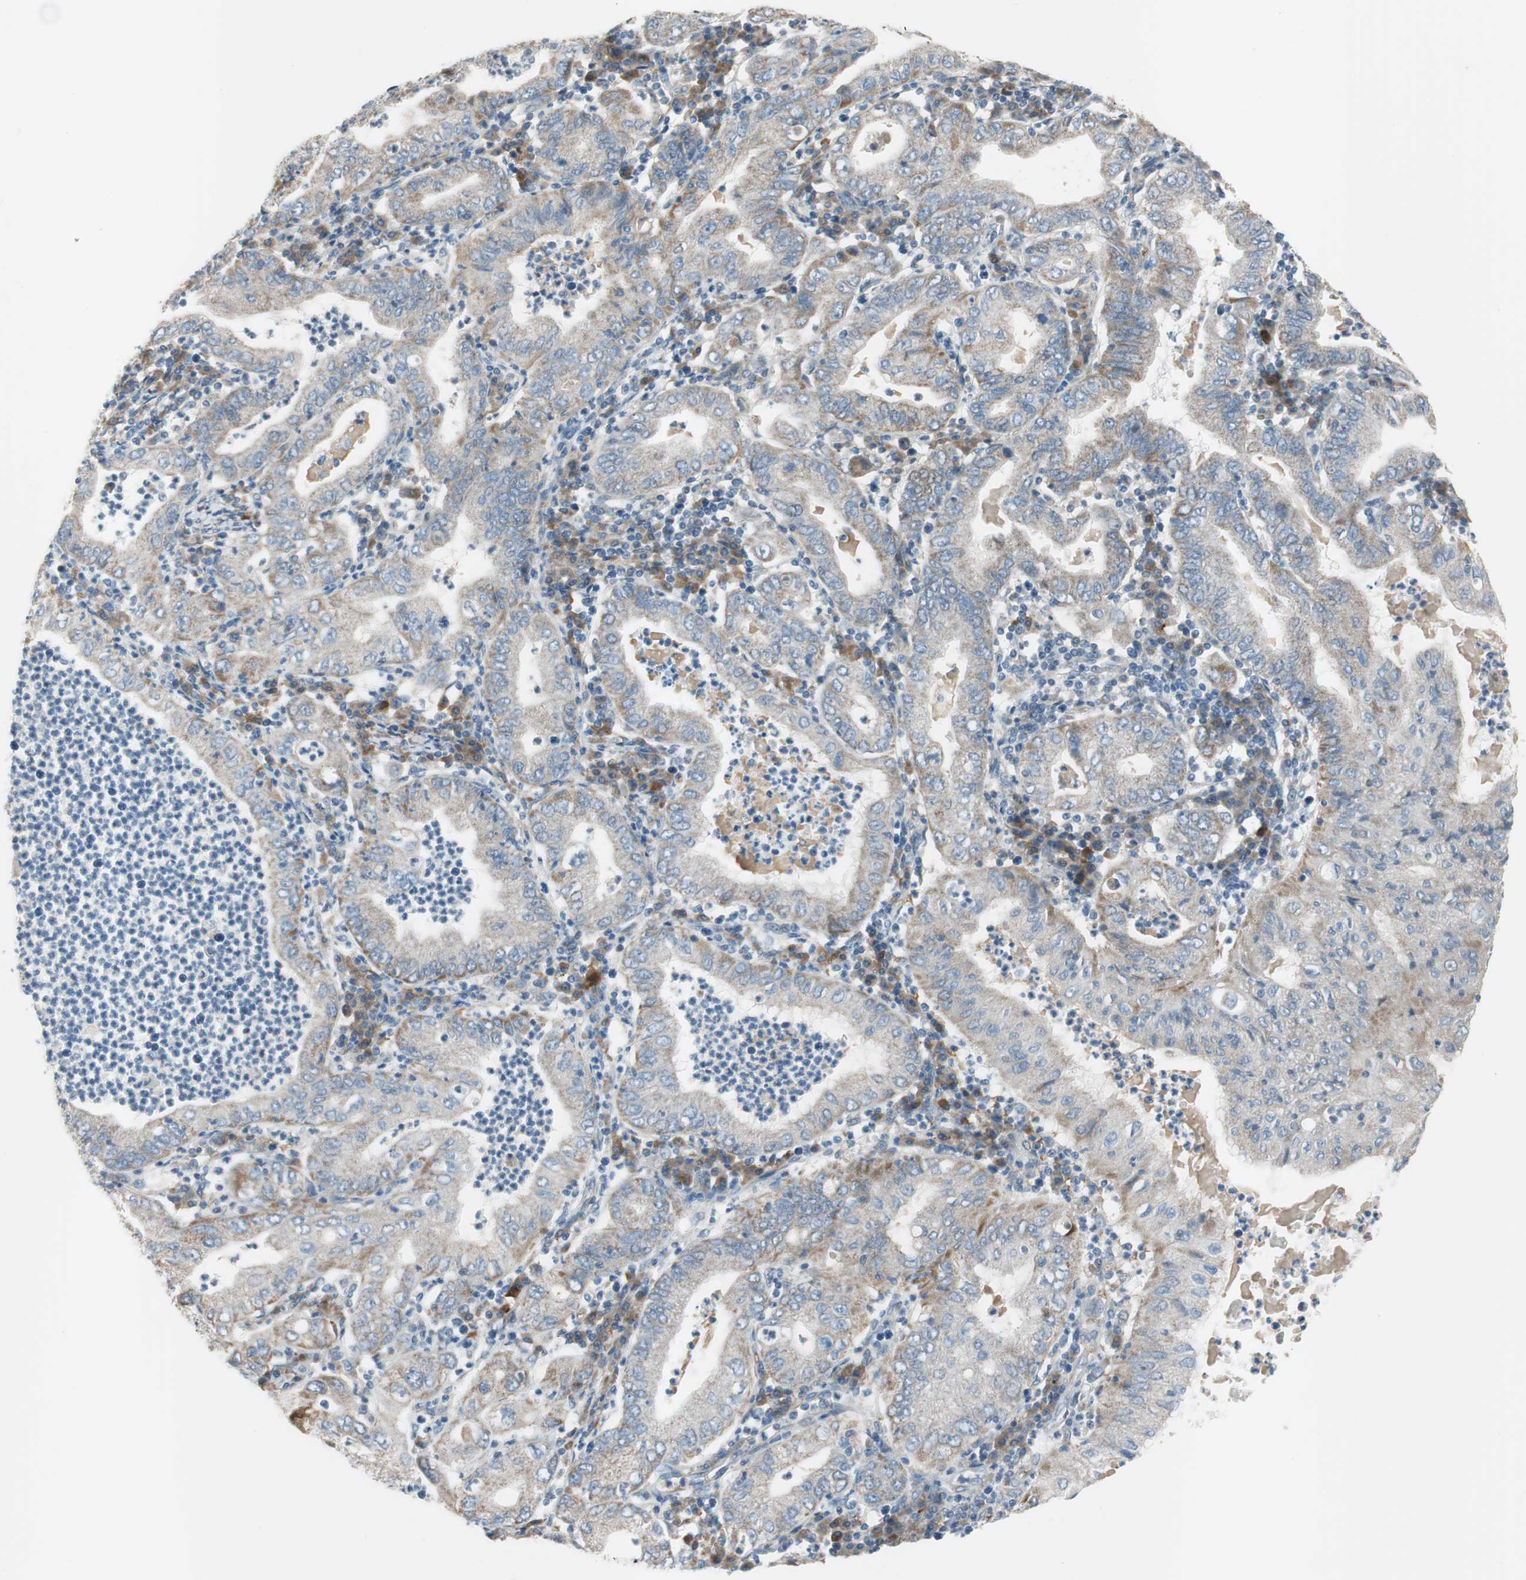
{"staining": {"intensity": "weak", "quantity": ">75%", "location": "cytoplasmic/membranous"}, "tissue": "stomach cancer", "cell_type": "Tumor cells", "image_type": "cancer", "snomed": [{"axis": "morphology", "description": "Normal tissue, NOS"}, {"axis": "morphology", "description": "Adenocarcinoma, NOS"}, {"axis": "topography", "description": "Esophagus"}, {"axis": "topography", "description": "Stomach, upper"}, {"axis": "topography", "description": "Peripheral nerve tissue"}], "caption": "Brown immunohistochemical staining in stomach cancer demonstrates weak cytoplasmic/membranous positivity in approximately >75% of tumor cells. (DAB (3,3'-diaminobenzidine) IHC, brown staining for protein, blue staining for nuclei).", "gene": "GYPC", "patient": {"sex": "male", "age": 62}}